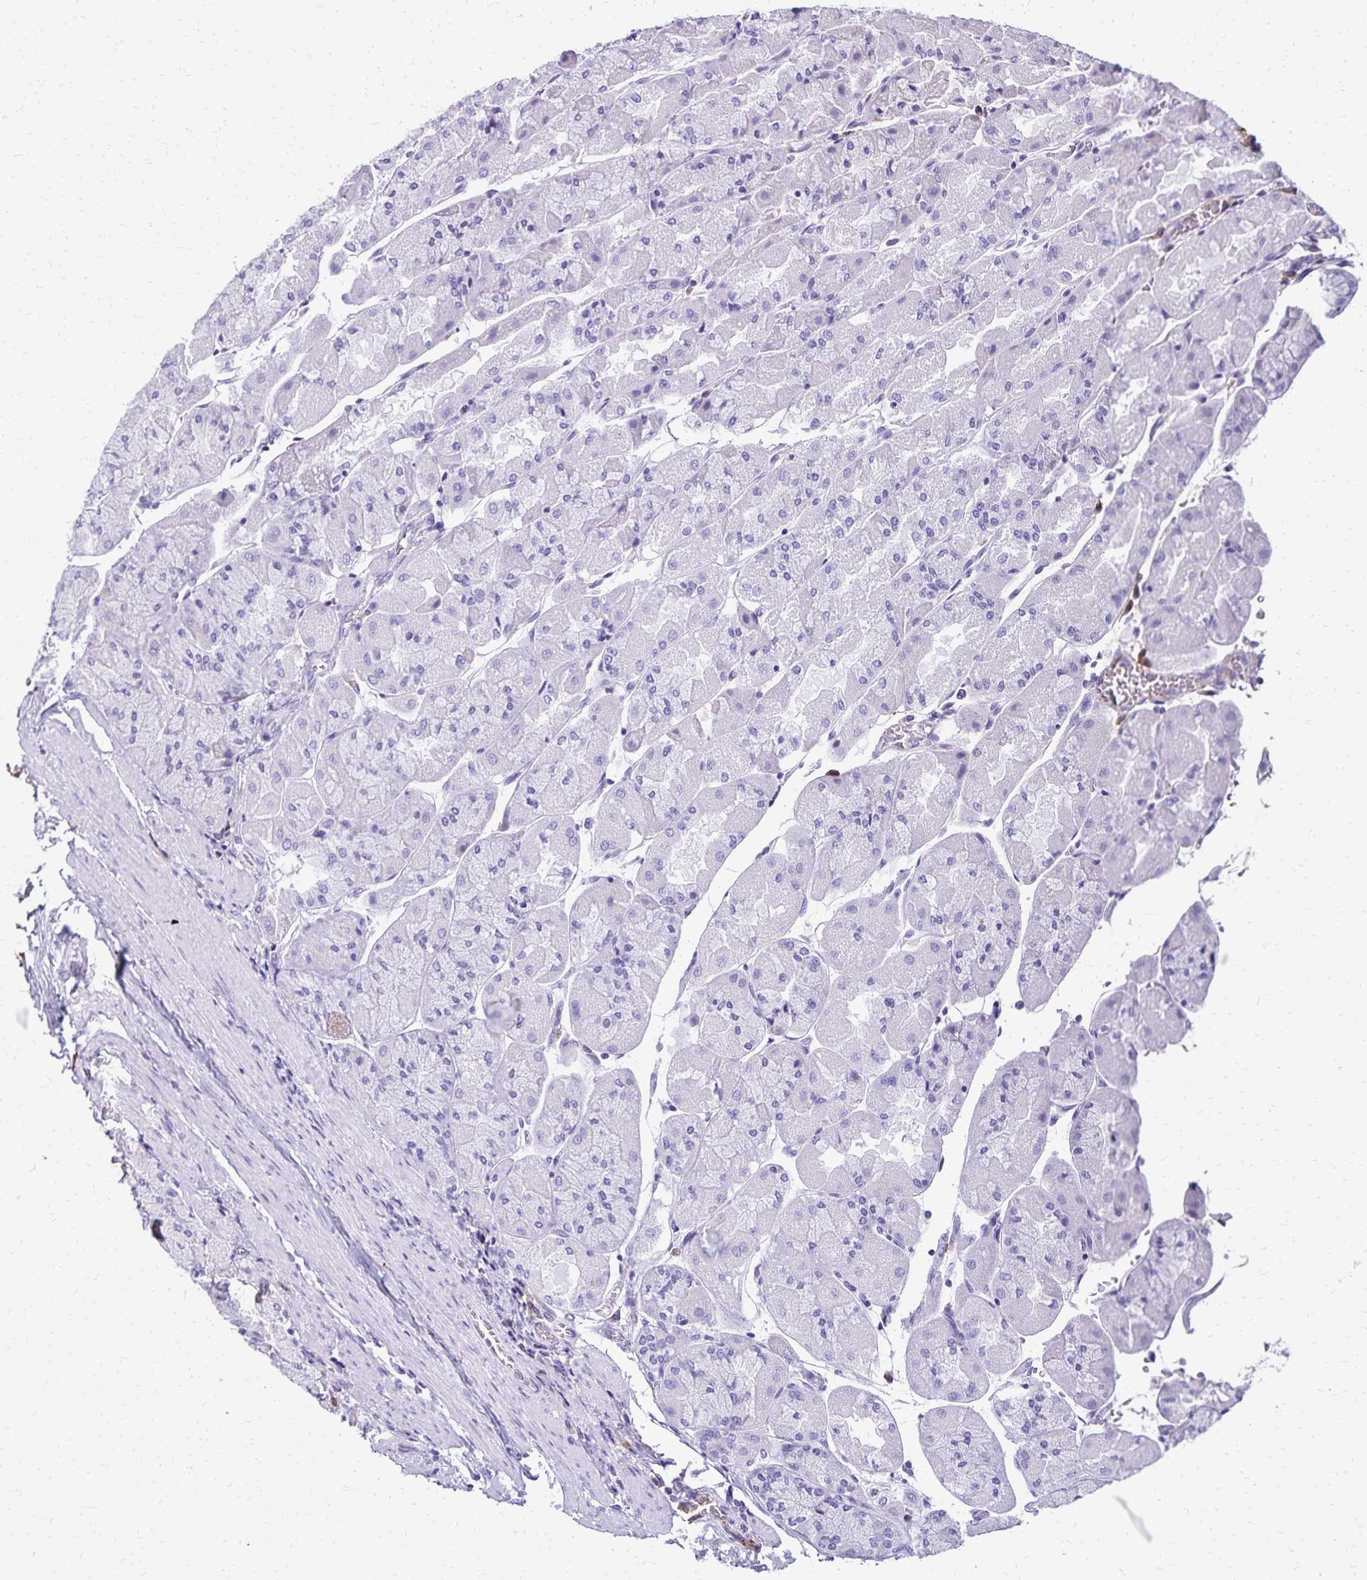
{"staining": {"intensity": "negative", "quantity": "none", "location": "none"}, "tissue": "stomach", "cell_type": "Glandular cells", "image_type": "normal", "snomed": [{"axis": "morphology", "description": "Normal tissue, NOS"}, {"axis": "topography", "description": "Stomach"}], "caption": "Glandular cells show no significant protein expression in normal stomach. Brightfield microscopy of immunohistochemistry stained with DAB (3,3'-diaminobenzidine) (brown) and hematoxylin (blue), captured at high magnification.", "gene": "CD27", "patient": {"sex": "female", "age": 61}}